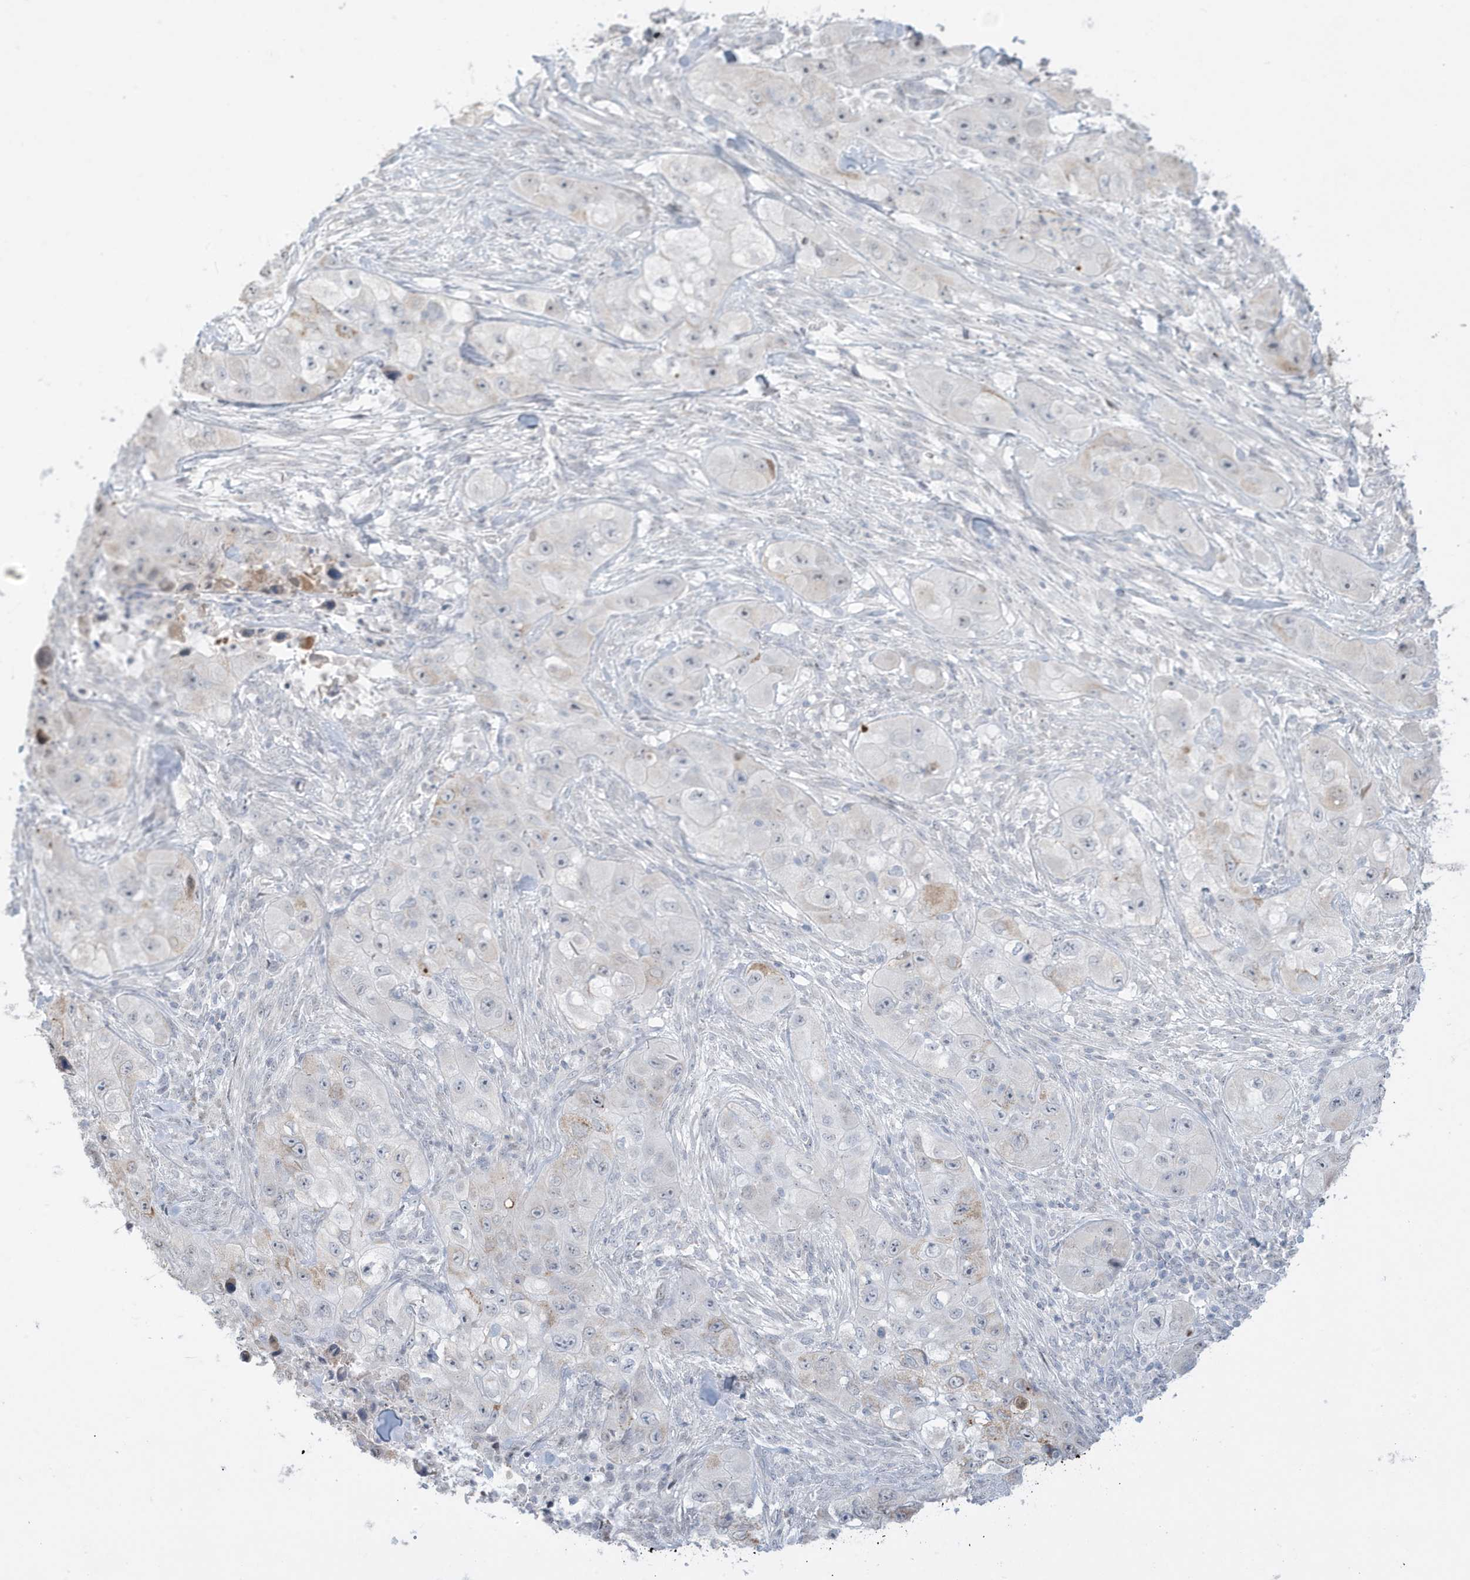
{"staining": {"intensity": "negative", "quantity": "none", "location": "none"}, "tissue": "skin cancer", "cell_type": "Tumor cells", "image_type": "cancer", "snomed": [{"axis": "morphology", "description": "Squamous cell carcinoma, NOS"}, {"axis": "topography", "description": "Skin"}, {"axis": "topography", "description": "Subcutis"}], "caption": "There is no significant positivity in tumor cells of skin cancer.", "gene": "FNDC1", "patient": {"sex": "male", "age": 73}}